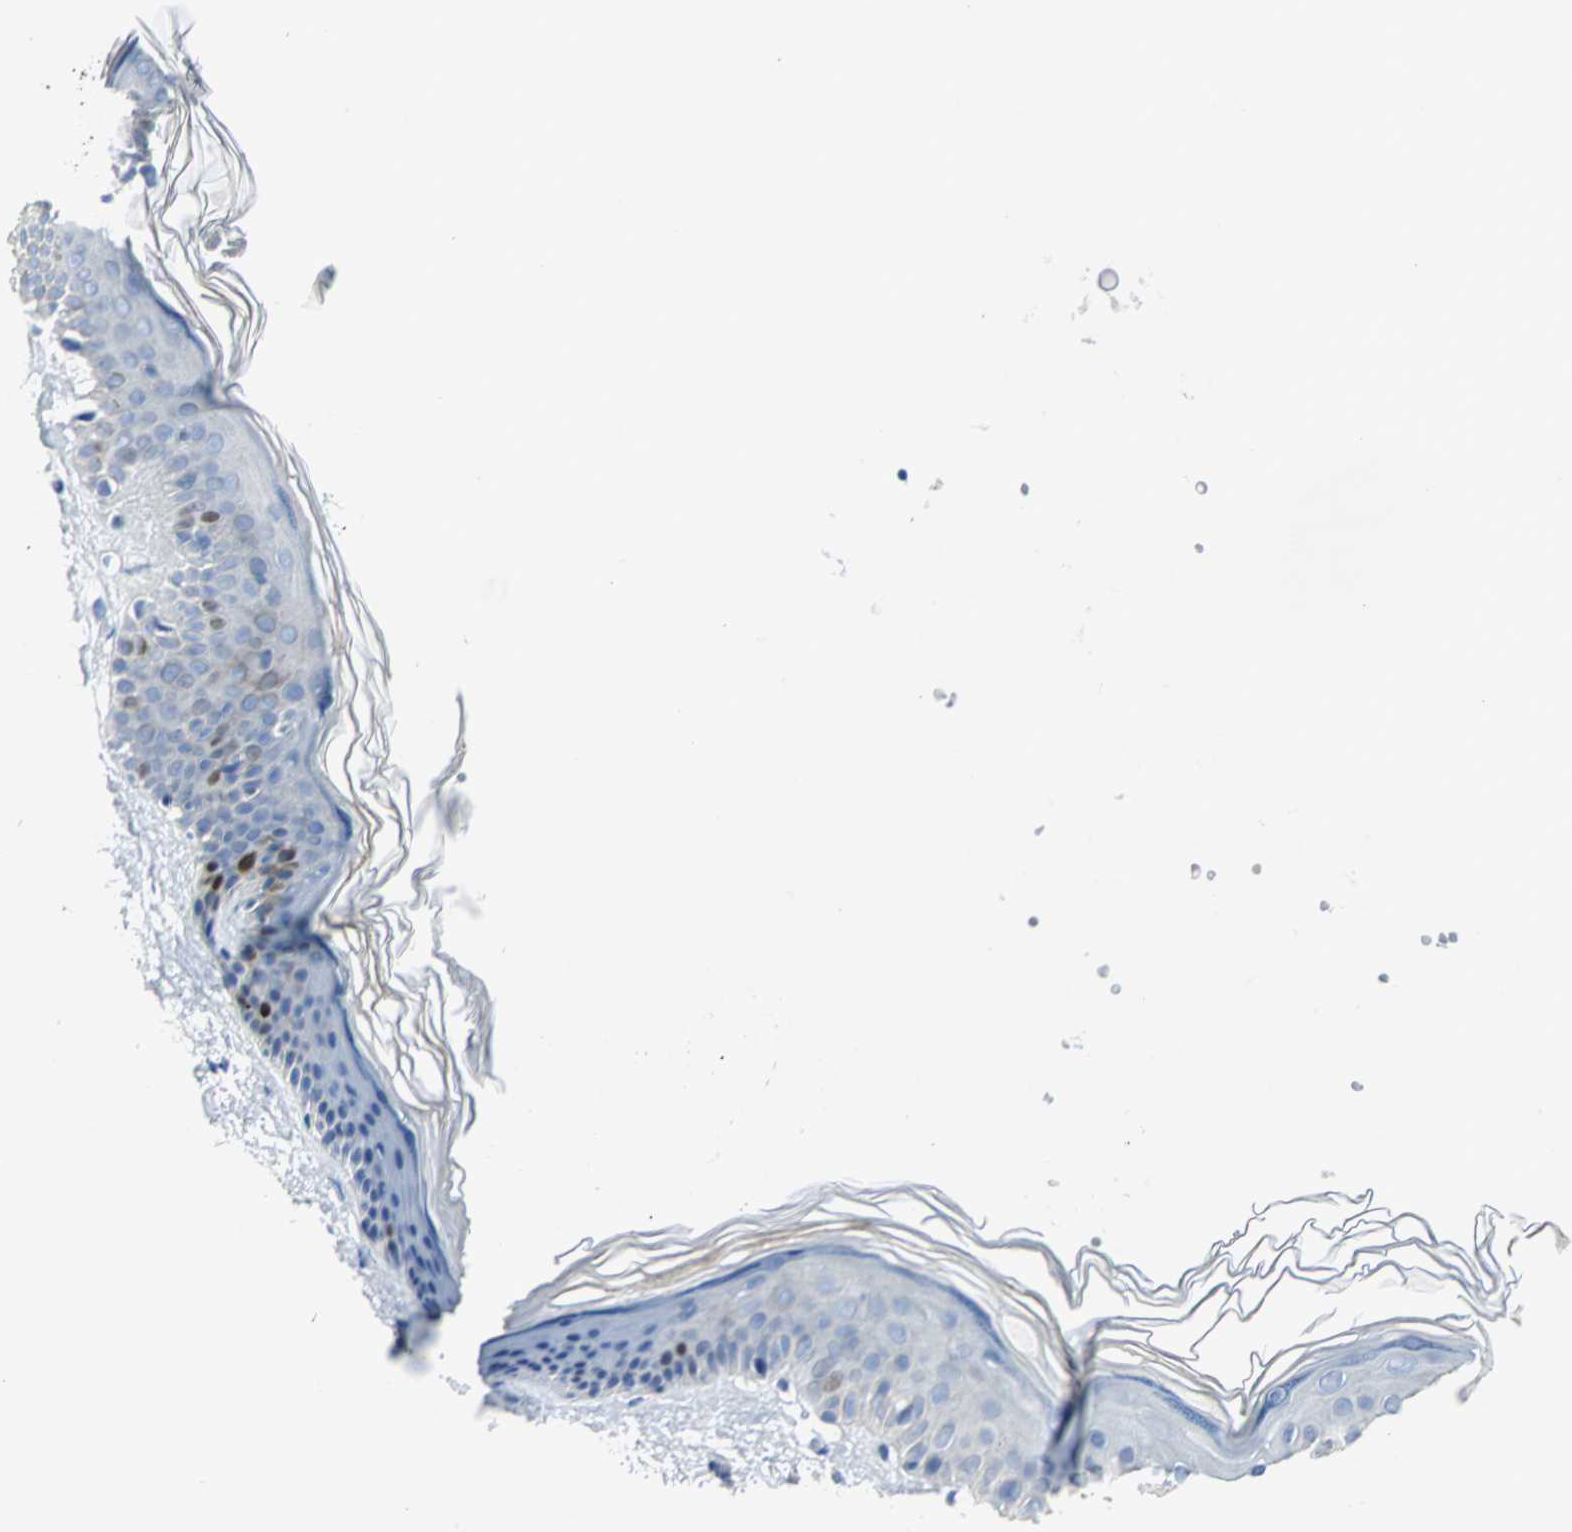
{"staining": {"intensity": "negative", "quantity": "none", "location": "none"}, "tissue": "skin", "cell_type": "Fibroblasts", "image_type": "normal", "snomed": [{"axis": "morphology", "description": "Normal tissue, NOS"}, {"axis": "topography", "description": "Skin"}], "caption": "Fibroblasts show no significant protein staining in benign skin. Brightfield microscopy of immunohistochemistry (IHC) stained with DAB (3,3'-diaminobenzidine) (brown) and hematoxylin (blue), captured at high magnification.", "gene": "MCM3", "patient": {"sex": "female", "age": 56}}